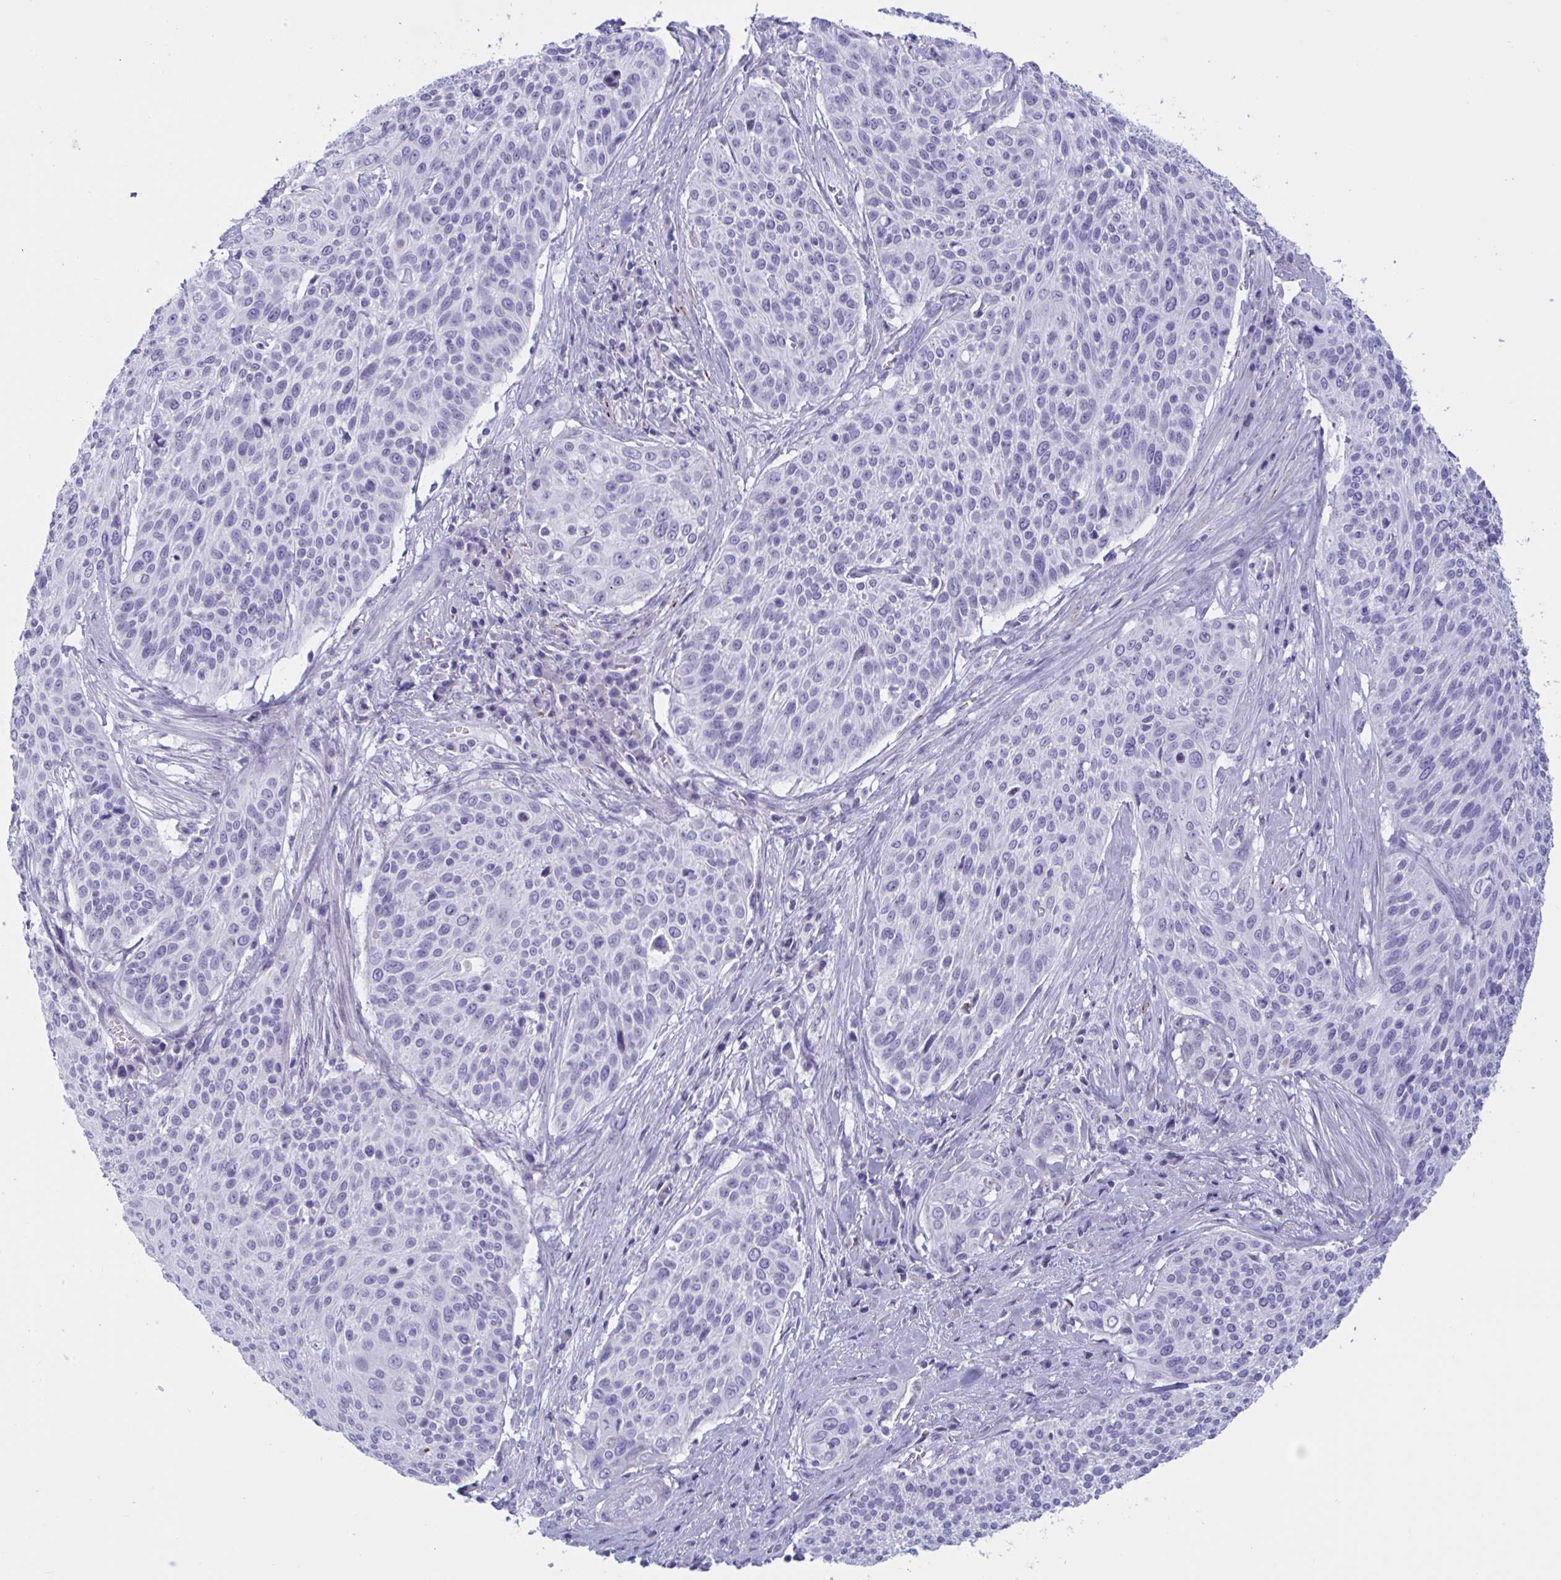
{"staining": {"intensity": "negative", "quantity": "none", "location": "none"}, "tissue": "cervical cancer", "cell_type": "Tumor cells", "image_type": "cancer", "snomed": [{"axis": "morphology", "description": "Squamous cell carcinoma, NOS"}, {"axis": "topography", "description": "Cervix"}], "caption": "High power microscopy micrograph of an immunohistochemistry photomicrograph of squamous cell carcinoma (cervical), revealing no significant expression in tumor cells.", "gene": "OXLD1", "patient": {"sex": "female", "age": 31}}